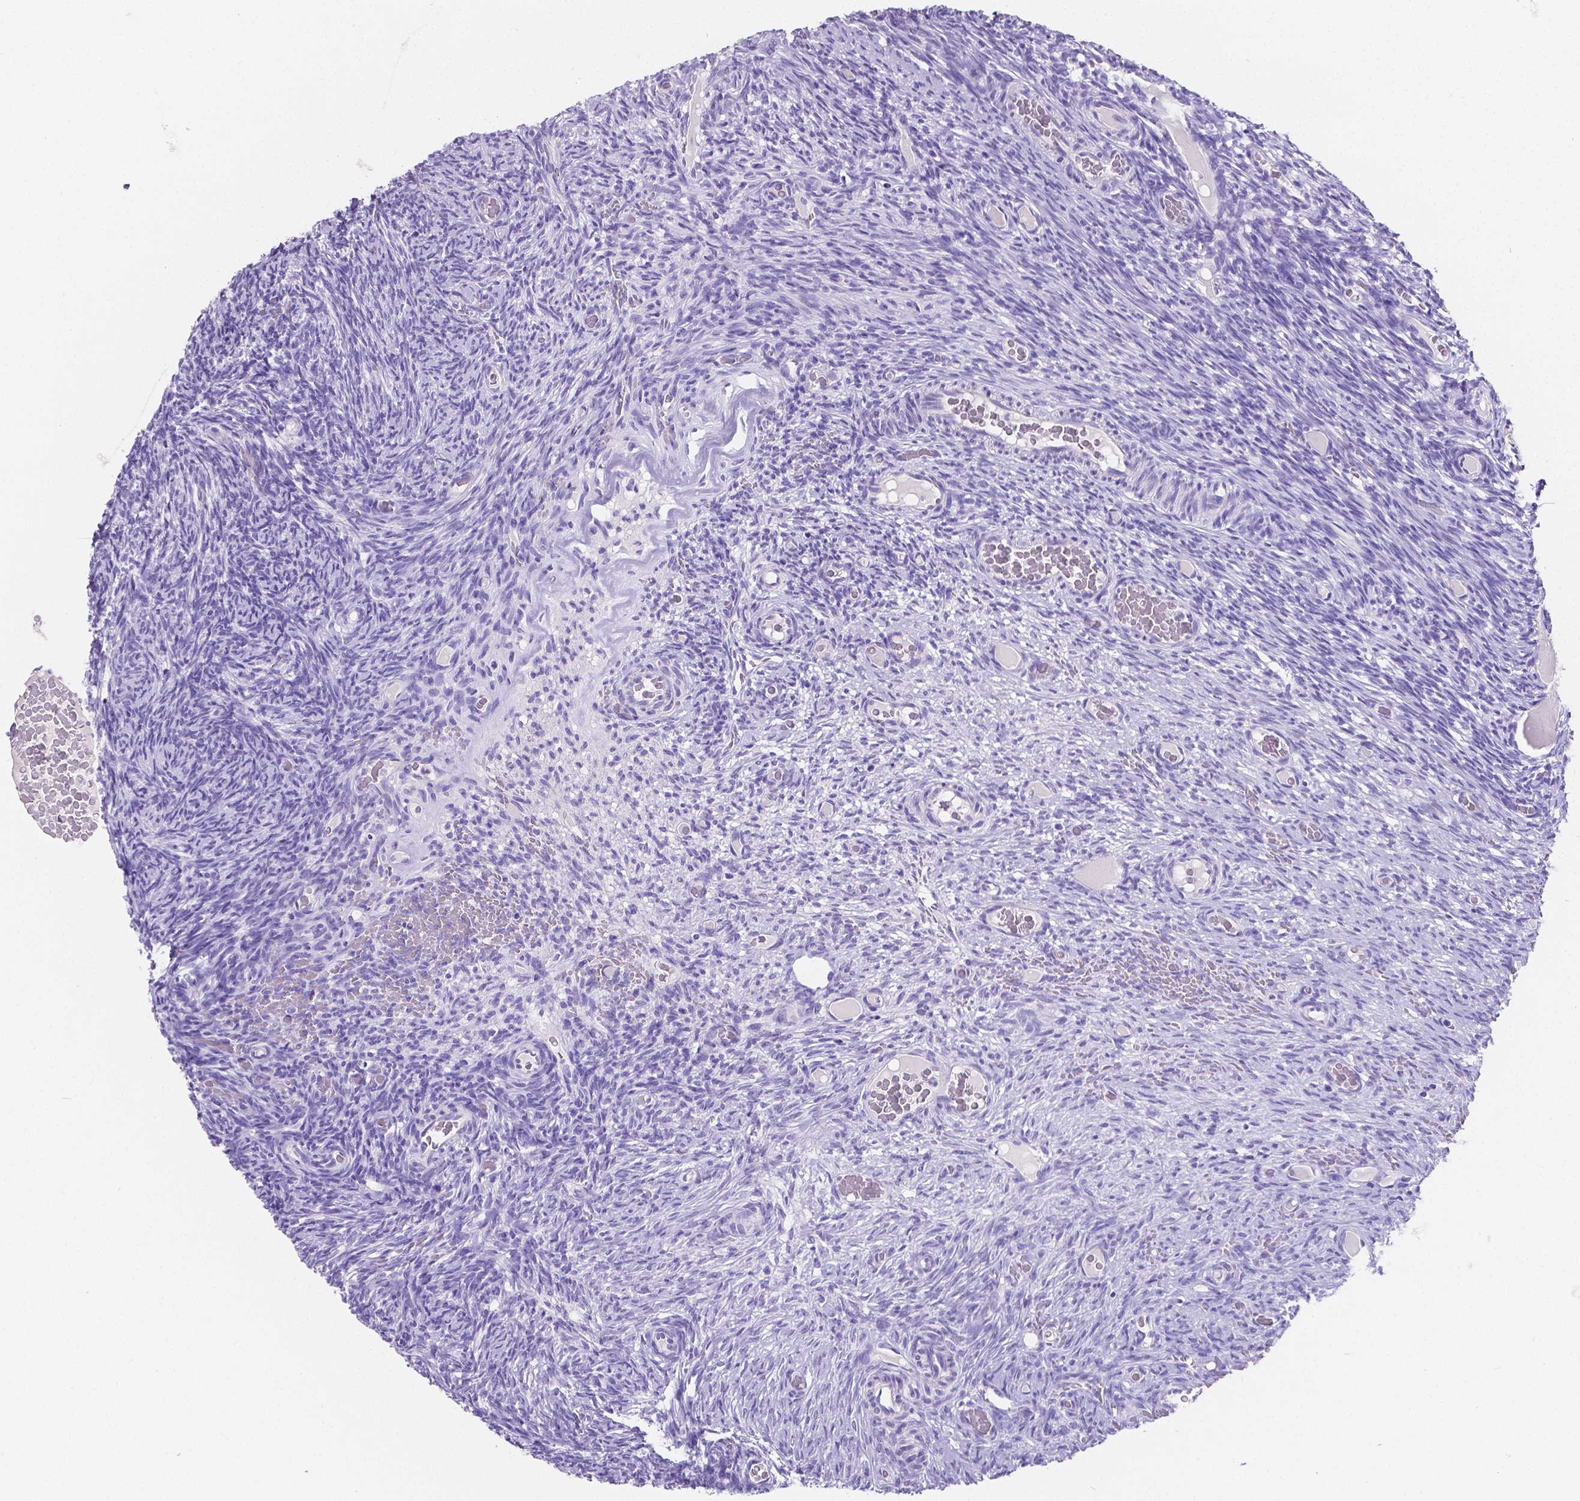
{"staining": {"intensity": "negative", "quantity": "none", "location": "none"}, "tissue": "ovary", "cell_type": "Follicle cells", "image_type": "normal", "snomed": [{"axis": "morphology", "description": "Normal tissue, NOS"}, {"axis": "topography", "description": "Ovary"}], "caption": "A photomicrograph of human ovary is negative for staining in follicle cells. Nuclei are stained in blue.", "gene": "SATB2", "patient": {"sex": "female", "age": 34}}